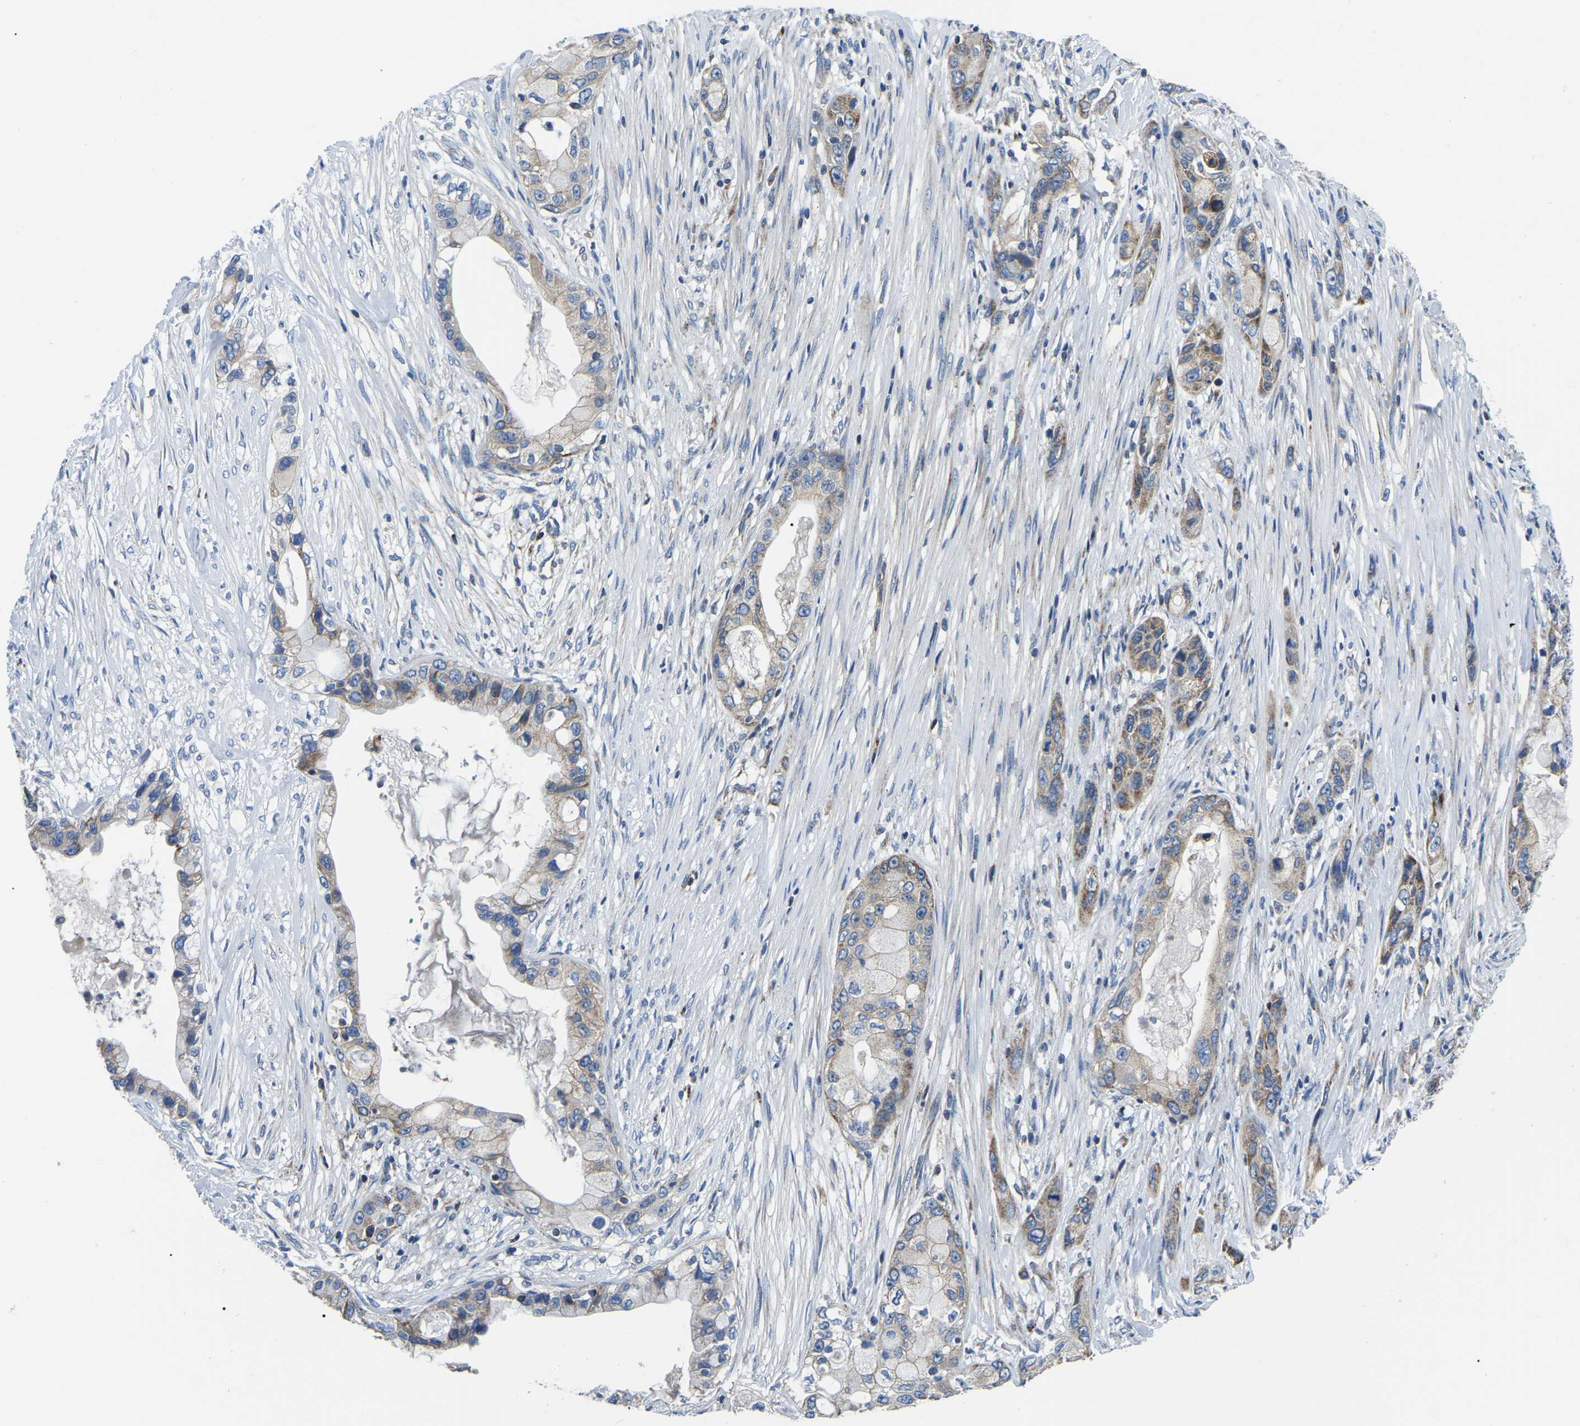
{"staining": {"intensity": "moderate", "quantity": "25%-75%", "location": "cytoplasmic/membranous"}, "tissue": "pancreatic cancer", "cell_type": "Tumor cells", "image_type": "cancer", "snomed": [{"axis": "morphology", "description": "Adenocarcinoma, NOS"}, {"axis": "topography", "description": "Pancreas"}], "caption": "Immunohistochemical staining of pancreatic cancer demonstrates moderate cytoplasmic/membranous protein expression in about 25%-75% of tumor cells. (Brightfield microscopy of DAB IHC at high magnification).", "gene": "PPM1E", "patient": {"sex": "male", "age": 53}}